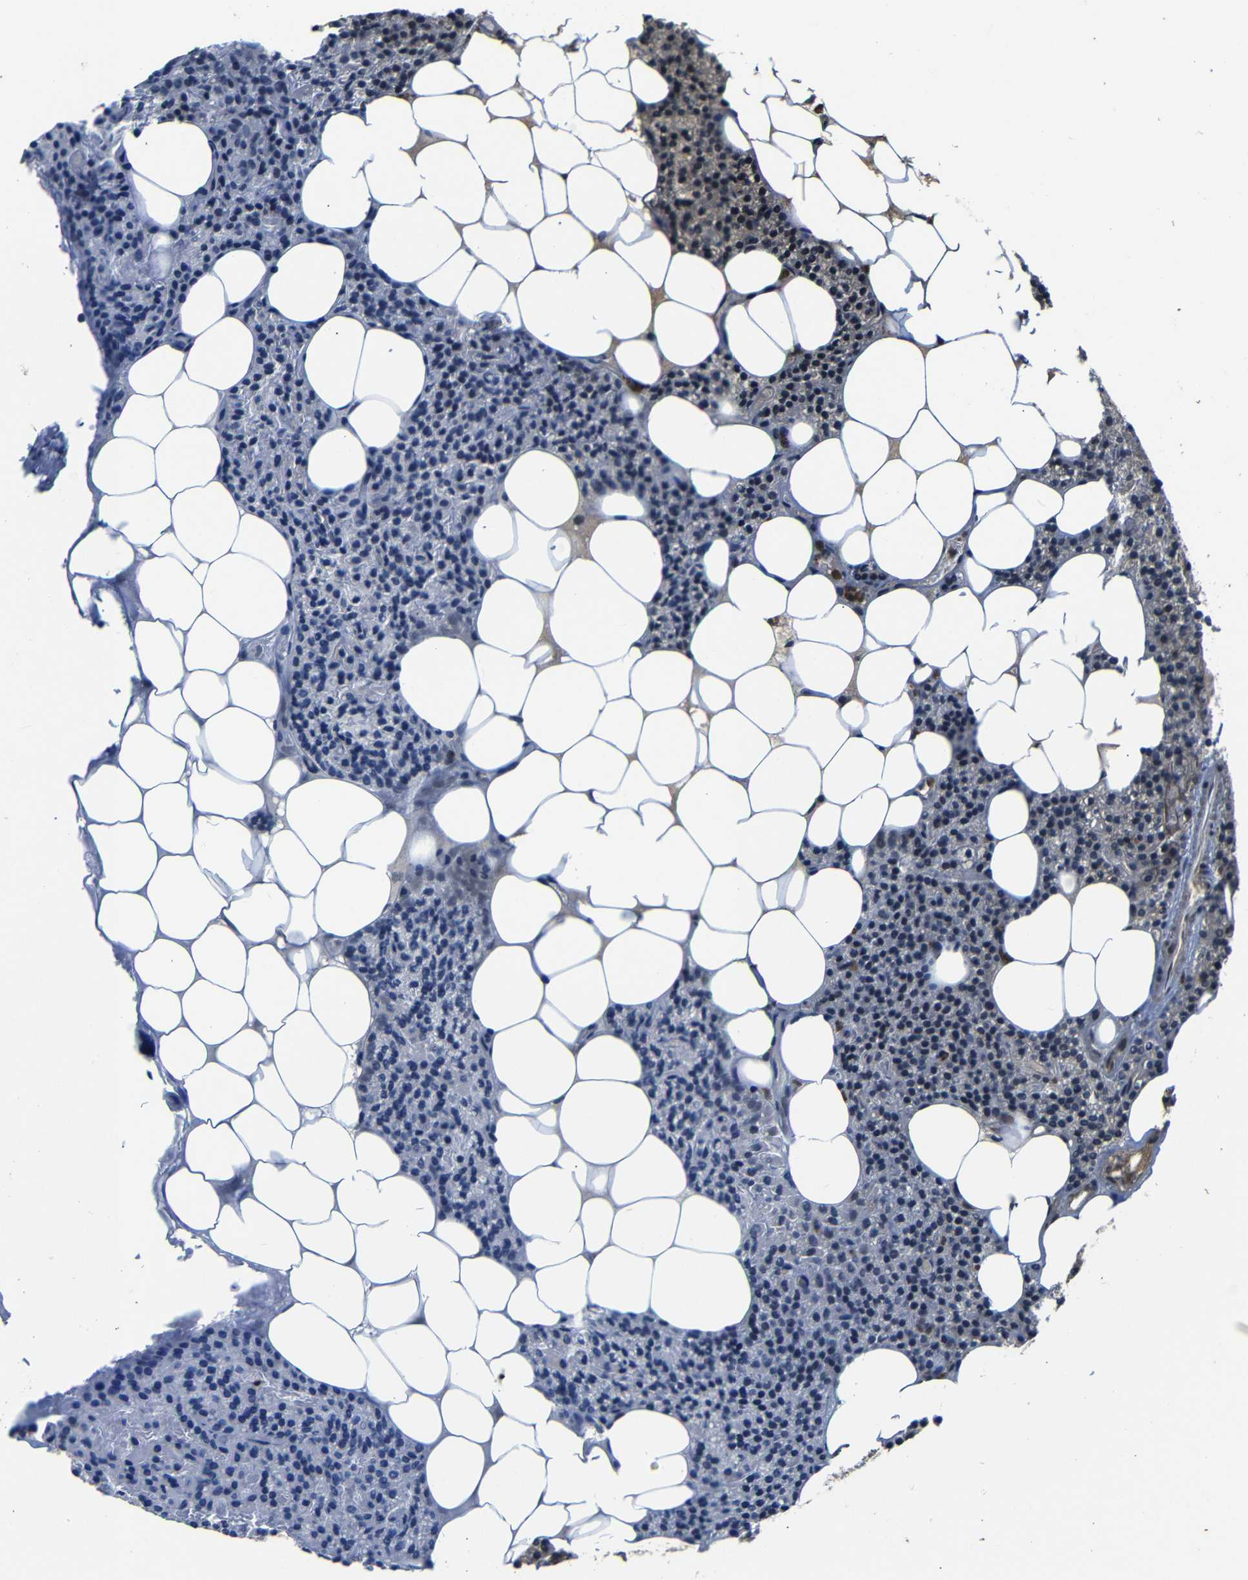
{"staining": {"intensity": "weak", "quantity": ">75%", "location": "cytoplasmic/membranous,nuclear"}, "tissue": "parathyroid gland", "cell_type": "Glandular cells", "image_type": "normal", "snomed": [{"axis": "morphology", "description": "Normal tissue, NOS"}, {"axis": "morphology", "description": "Adenoma, NOS"}, {"axis": "topography", "description": "Parathyroid gland"}], "caption": "Parathyroid gland stained with a protein marker exhibits weak staining in glandular cells.", "gene": "YAP1", "patient": {"sex": "female", "age": 51}}